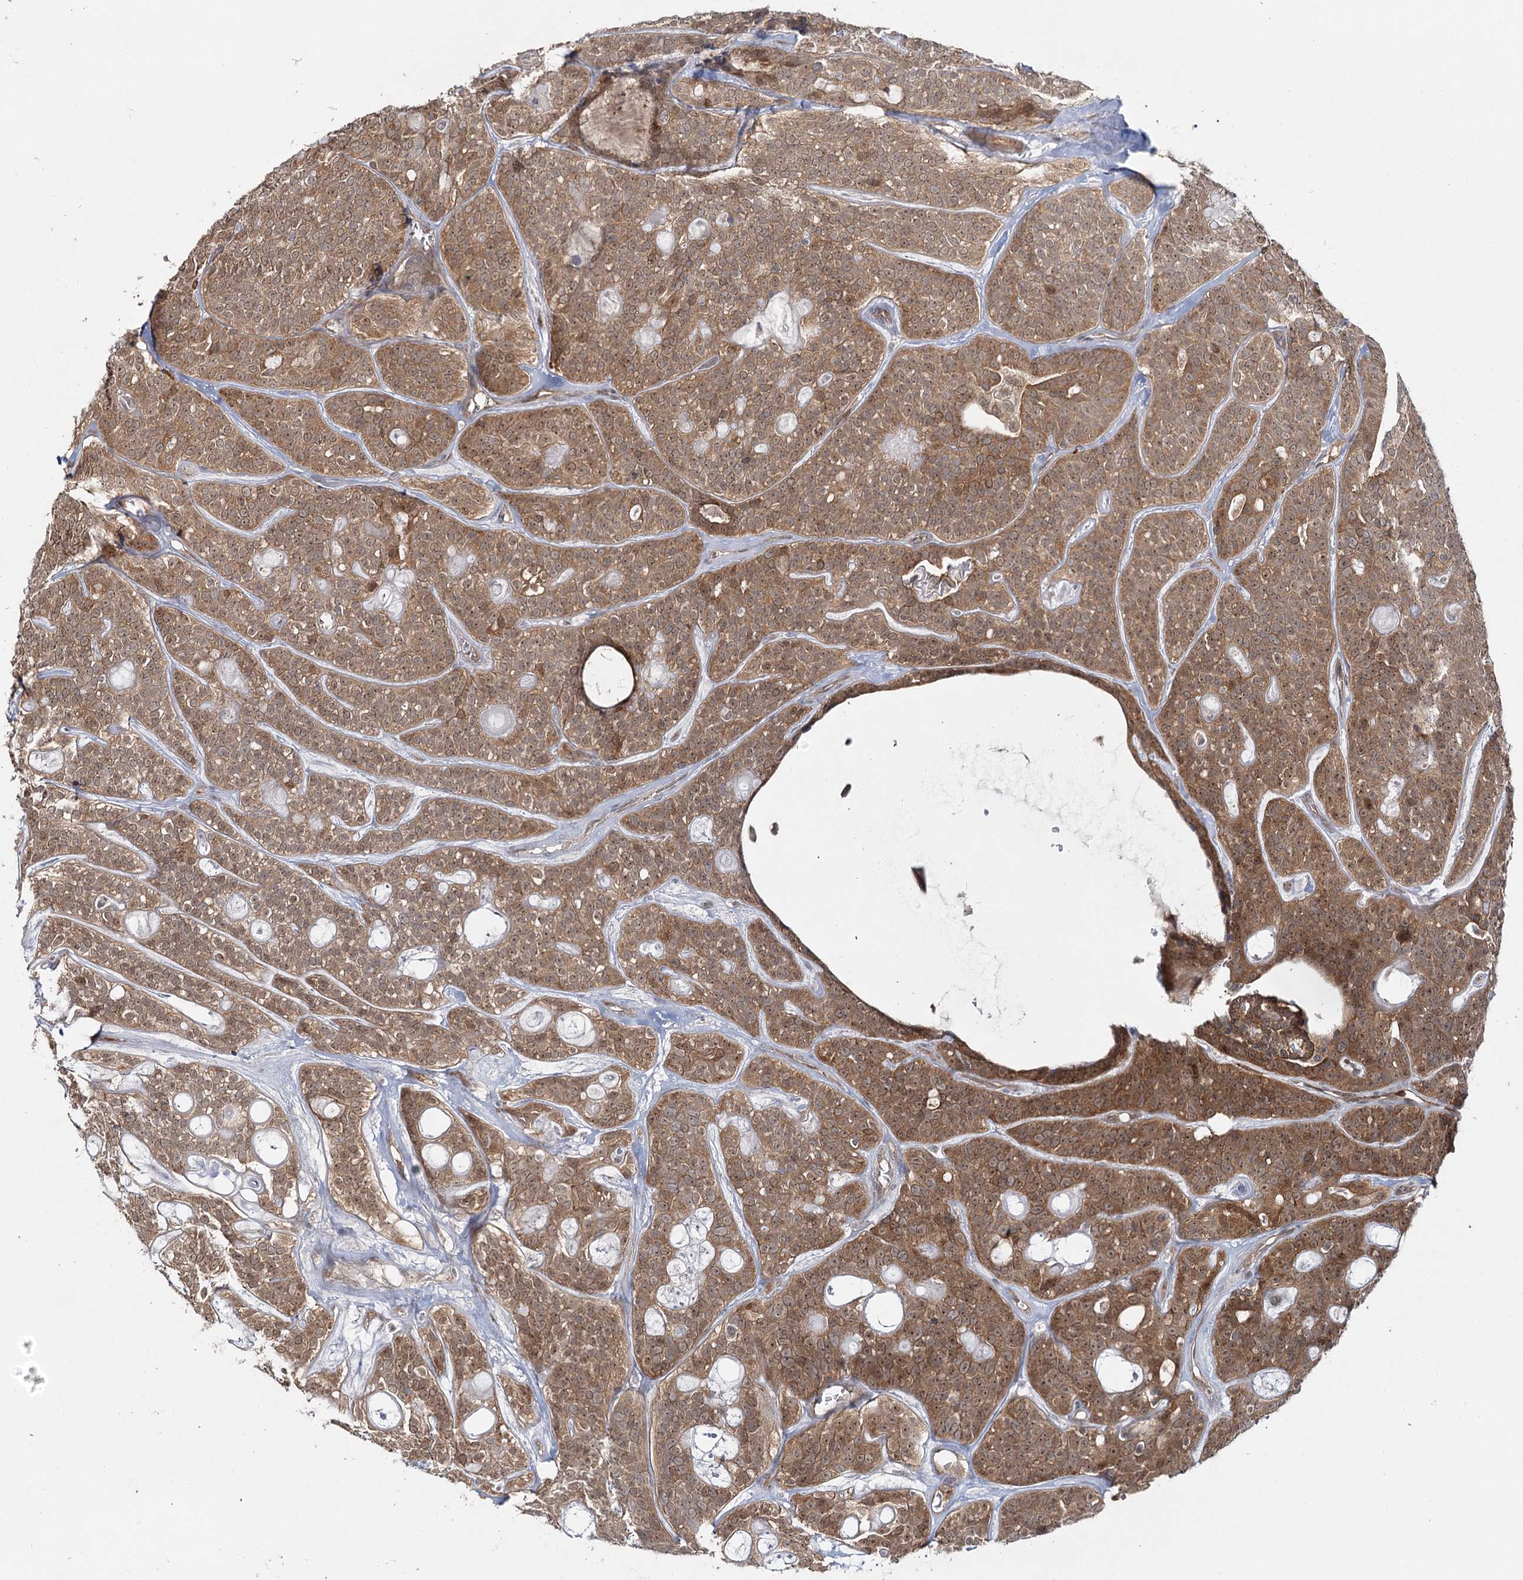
{"staining": {"intensity": "moderate", "quantity": ">75%", "location": "cytoplasmic/membranous,nuclear"}, "tissue": "head and neck cancer", "cell_type": "Tumor cells", "image_type": "cancer", "snomed": [{"axis": "morphology", "description": "Adenocarcinoma, NOS"}, {"axis": "topography", "description": "Head-Neck"}], "caption": "Immunohistochemical staining of human adenocarcinoma (head and neck) demonstrates medium levels of moderate cytoplasmic/membranous and nuclear staining in about >75% of tumor cells.", "gene": "FAM120B", "patient": {"sex": "male", "age": 66}}